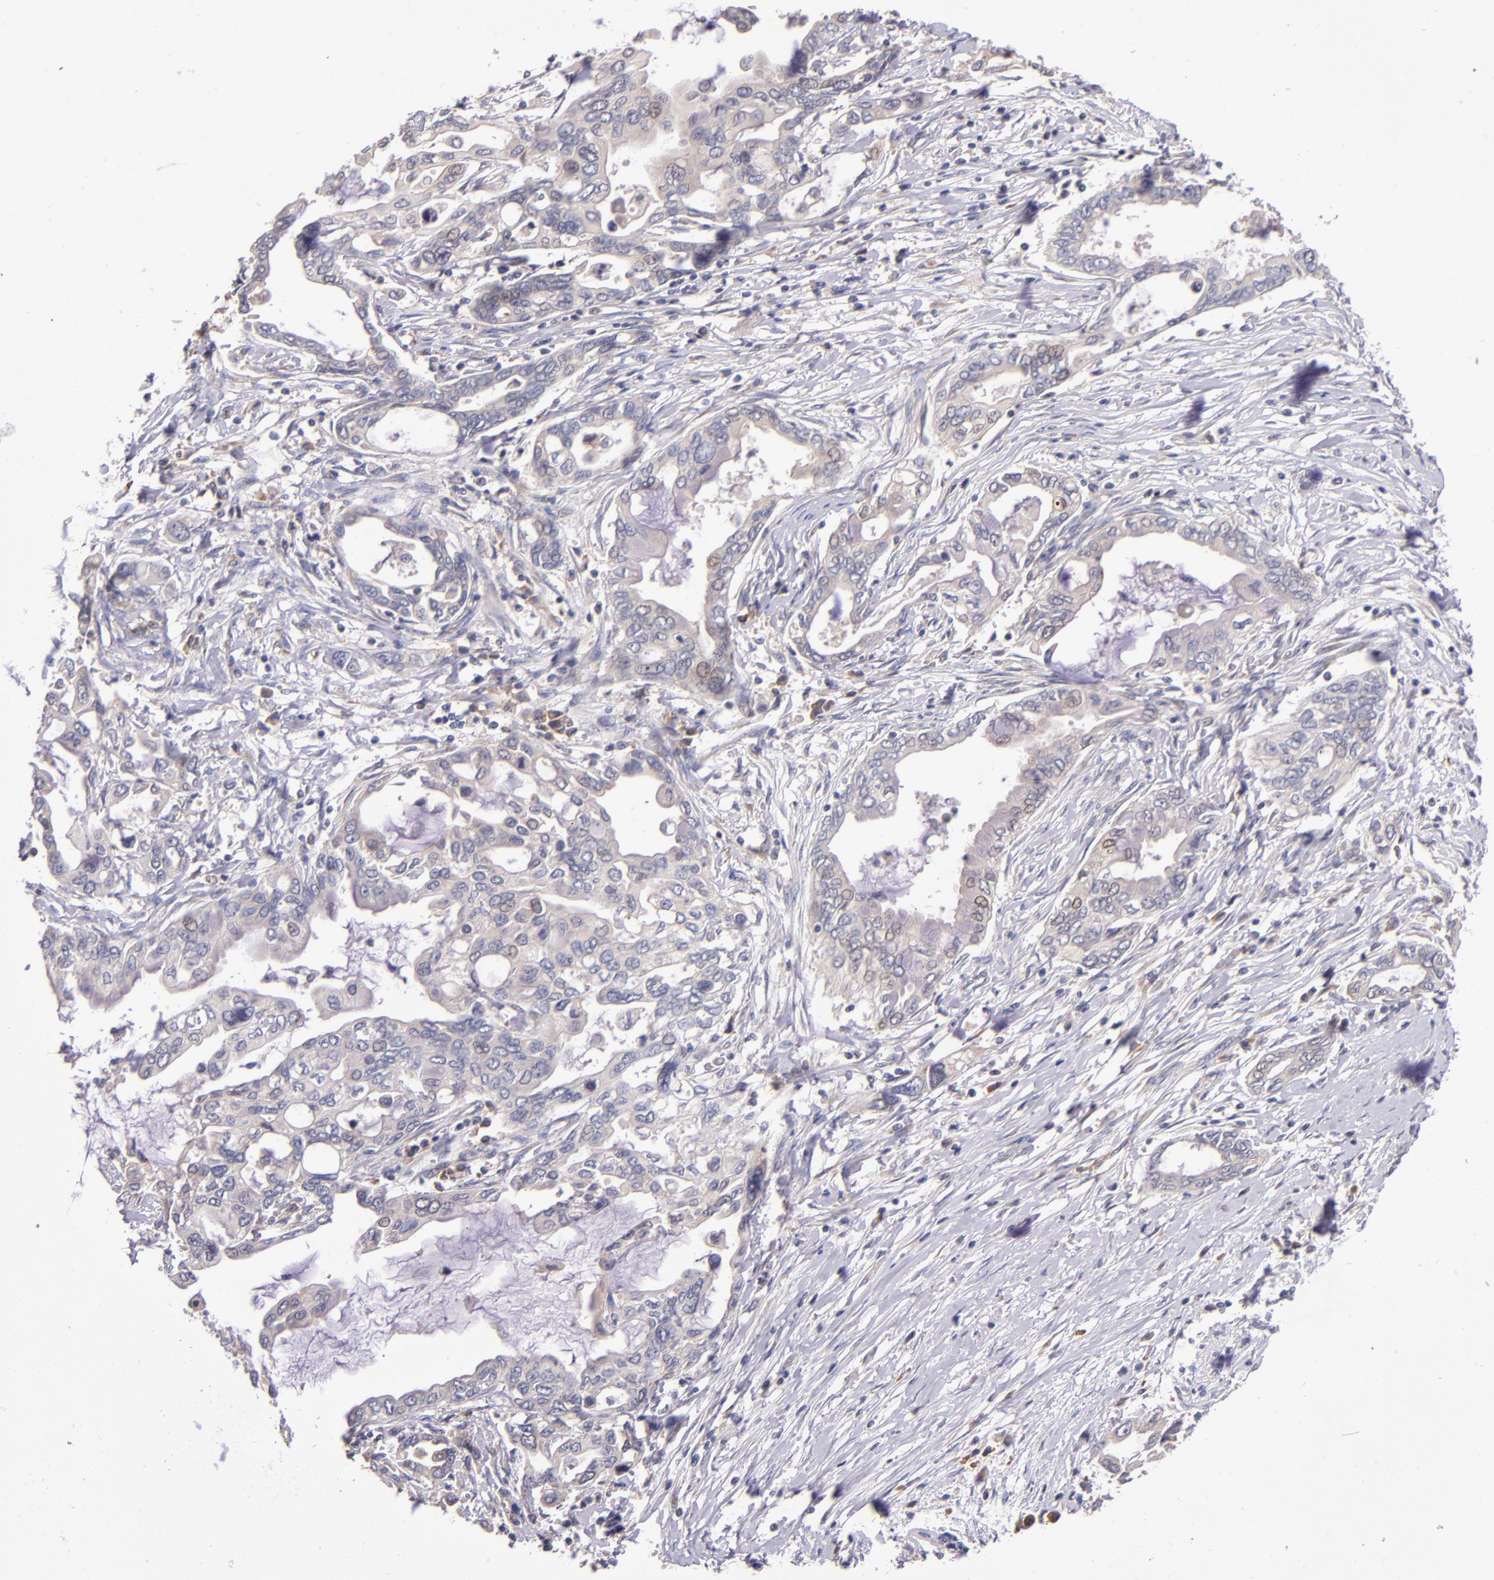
{"staining": {"intensity": "weak", "quantity": "25%-75%", "location": "cytoplasmic/membranous"}, "tissue": "pancreatic cancer", "cell_type": "Tumor cells", "image_type": "cancer", "snomed": [{"axis": "morphology", "description": "Adenocarcinoma, NOS"}, {"axis": "topography", "description": "Pancreas"}], "caption": "An image of human pancreatic adenocarcinoma stained for a protein displays weak cytoplasmic/membranous brown staining in tumor cells. (DAB = brown stain, brightfield microscopy at high magnification).", "gene": "EIF4ENIF1", "patient": {"sex": "female", "age": 57}}